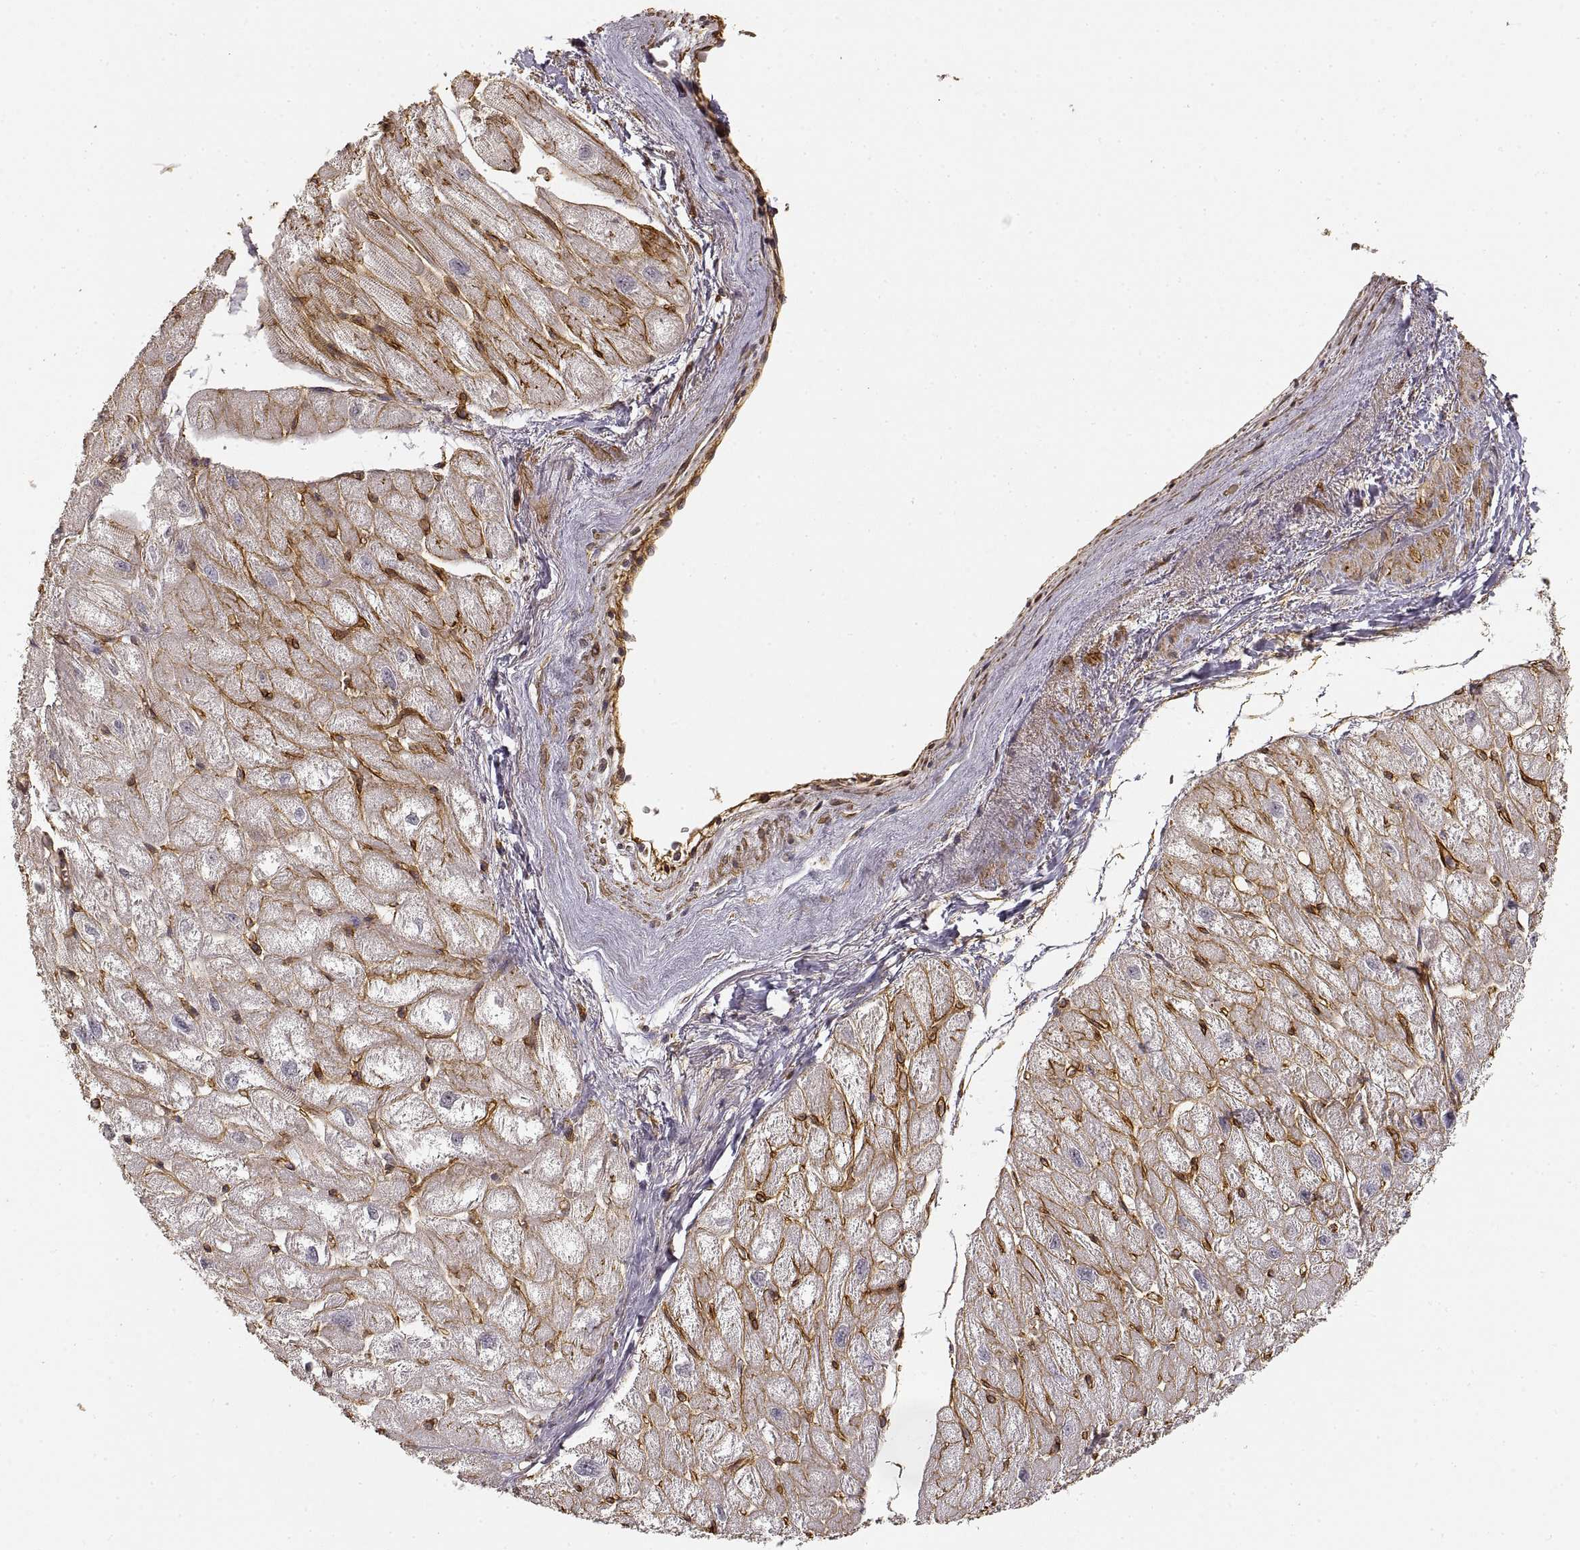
{"staining": {"intensity": "moderate", "quantity": ">75%", "location": "cytoplasmic/membranous"}, "tissue": "heart muscle", "cell_type": "Cardiomyocytes", "image_type": "normal", "snomed": [{"axis": "morphology", "description": "Normal tissue, NOS"}, {"axis": "topography", "description": "Heart"}], "caption": "An image showing moderate cytoplasmic/membranous expression in about >75% of cardiomyocytes in benign heart muscle, as visualized by brown immunohistochemical staining.", "gene": "LAMA4", "patient": {"sex": "male", "age": 61}}